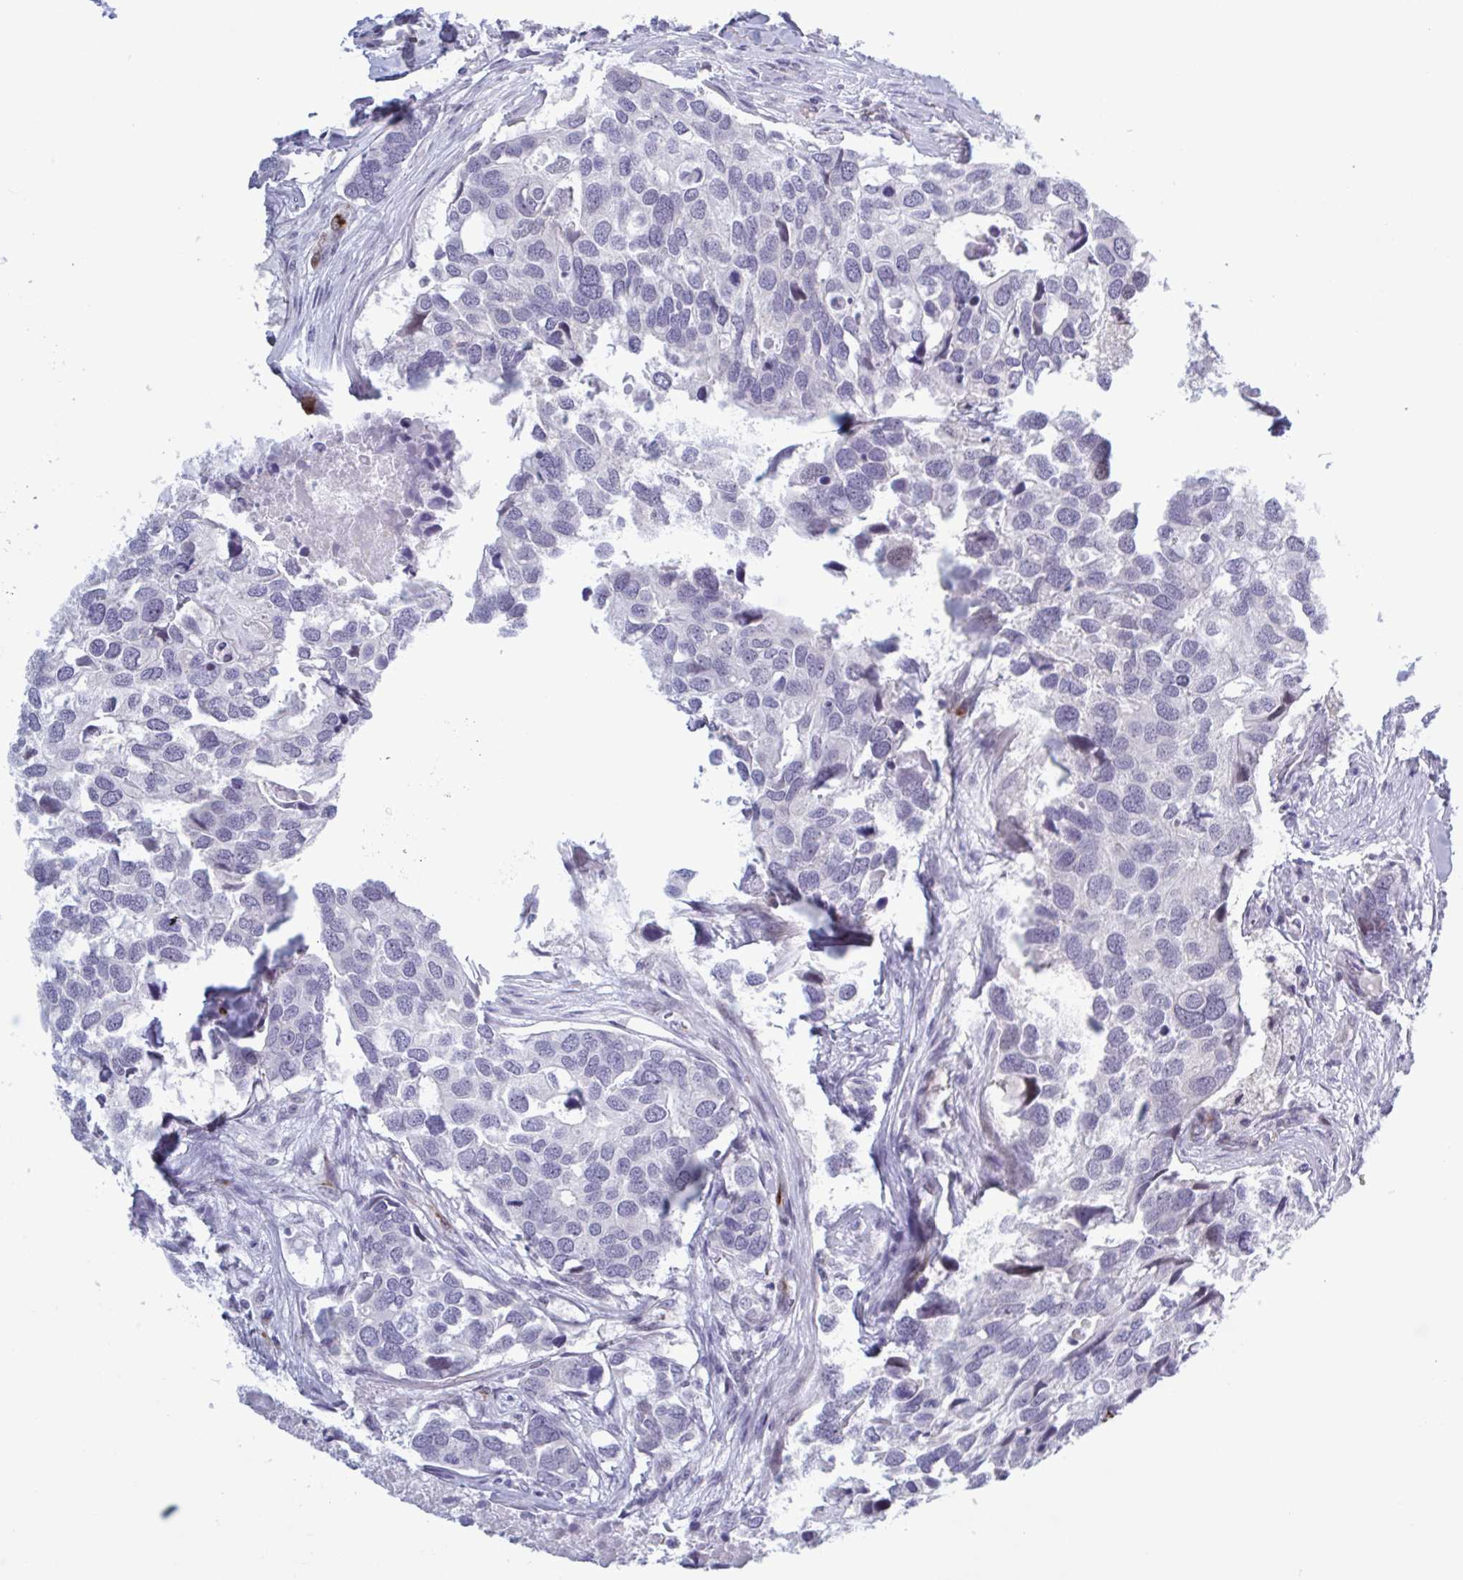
{"staining": {"intensity": "negative", "quantity": "none", "location": "none"}, "tissue": "breast cancer", "cell_type": "Tumor cells", "image_type": "cancer", "snomed": [{"axis": "morphology", "description": "Duct carcinoma"}, {"axis": "topography", "description": "Breast"}], "caption": "IHC image of neoplastic tissue: breast cancer (intraductal carcinoma) stained with DAB (3,3'-diaminobenzidine) displays no significant protein staining in tumor cells.", "gene": "HSD11B2", "patient": {"sex": "female", "age": 83}}